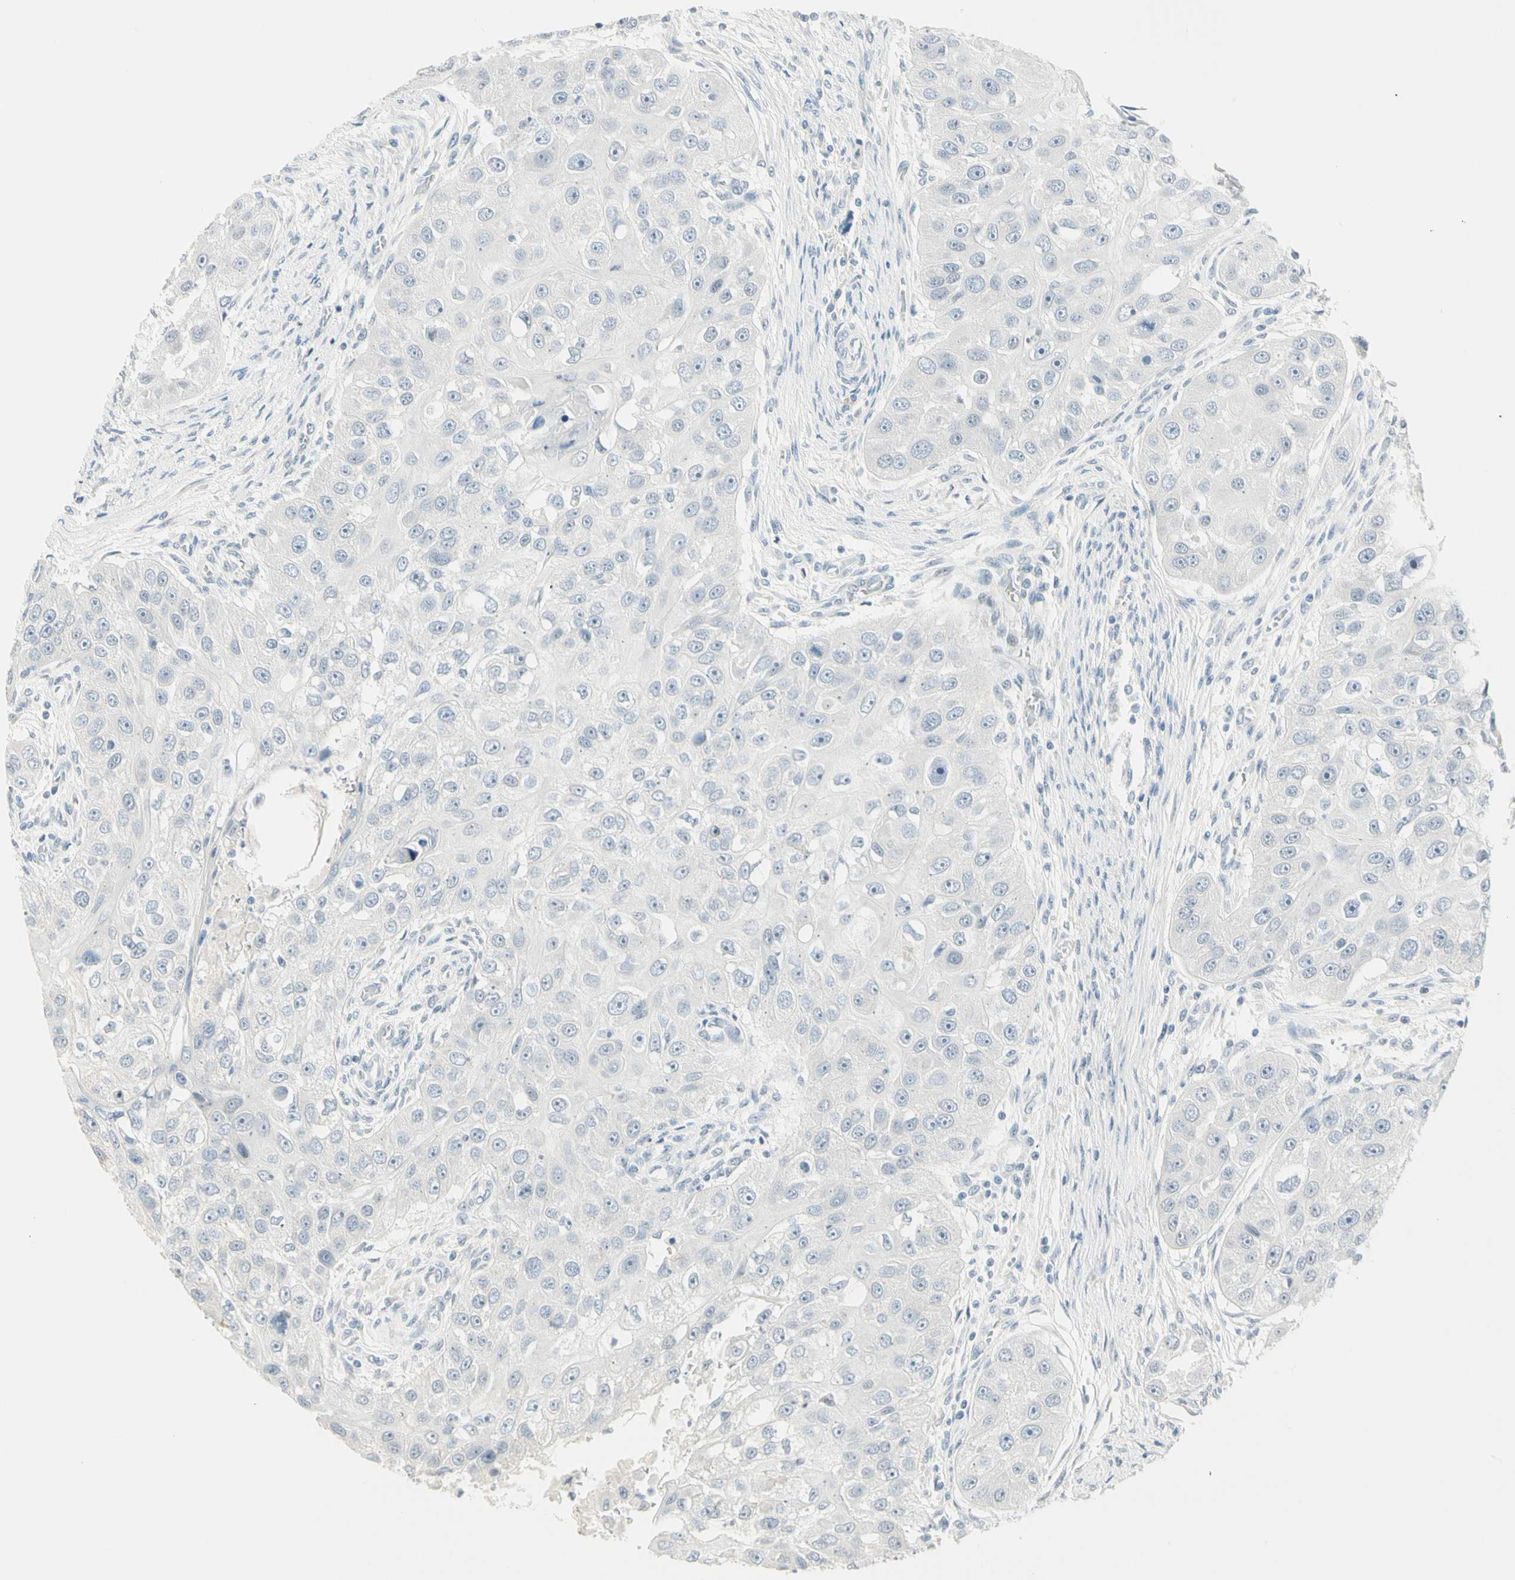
{"staining": {"intensity": "negative", "quantity": "none", "location": "none"}, "tissue": "head and neck cancer", "cell_type": "Tumor cells", "image_type": "cancer", "snomed": [{"axis": "morphology", "description": "Normal tissue, NOS"}, {"axis": "morphology", "description": "Squamous cell carcinoma, NOS"}, {"axis": "topography", "description": "Skeletal muscle"}, {"axis": "topography", "description": "Head-Neck"}], "caption": "This is a image of immunohistochemistry (IHC) staining of squamous cell carcinoma (head and neck), which shows no expression in tumor cells.", "gene": "MLLT10", "patient": {"sex": "male", "age": 51}}